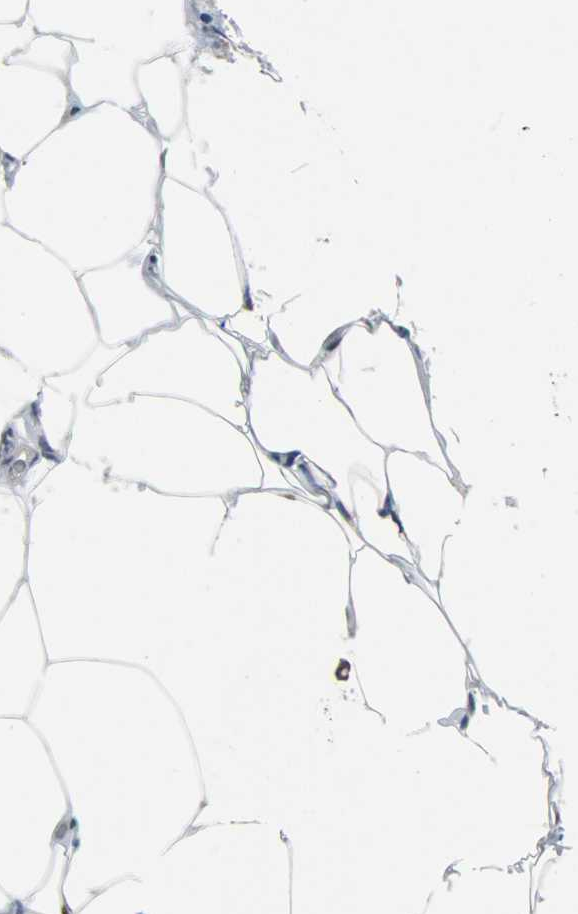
{"staining": {"intensity": "weak", "quantity": "<25%", "location": "nuclear"}, "tissue": "lymph node", "cell_type": "Germinal center cells", "image_type": "normal", "snomed": [{"axis": "morphology", "description": "Normal tissue, NOS"}, {"axis": "morphology", "description": "Inflammation, NOS"}, {"axis": "topography", "description": "Lymph node"}], "caption": "This image is of unremarkable lymph node stained with IHC to label a protein in brown with the nuclei are counter-stained blue. There is no expression in germinal center cells. (DAB immunohistochemistry (IHC), high magnification).", "gene": "PPARG", "patient": {"sex": "male", "age": 46}}